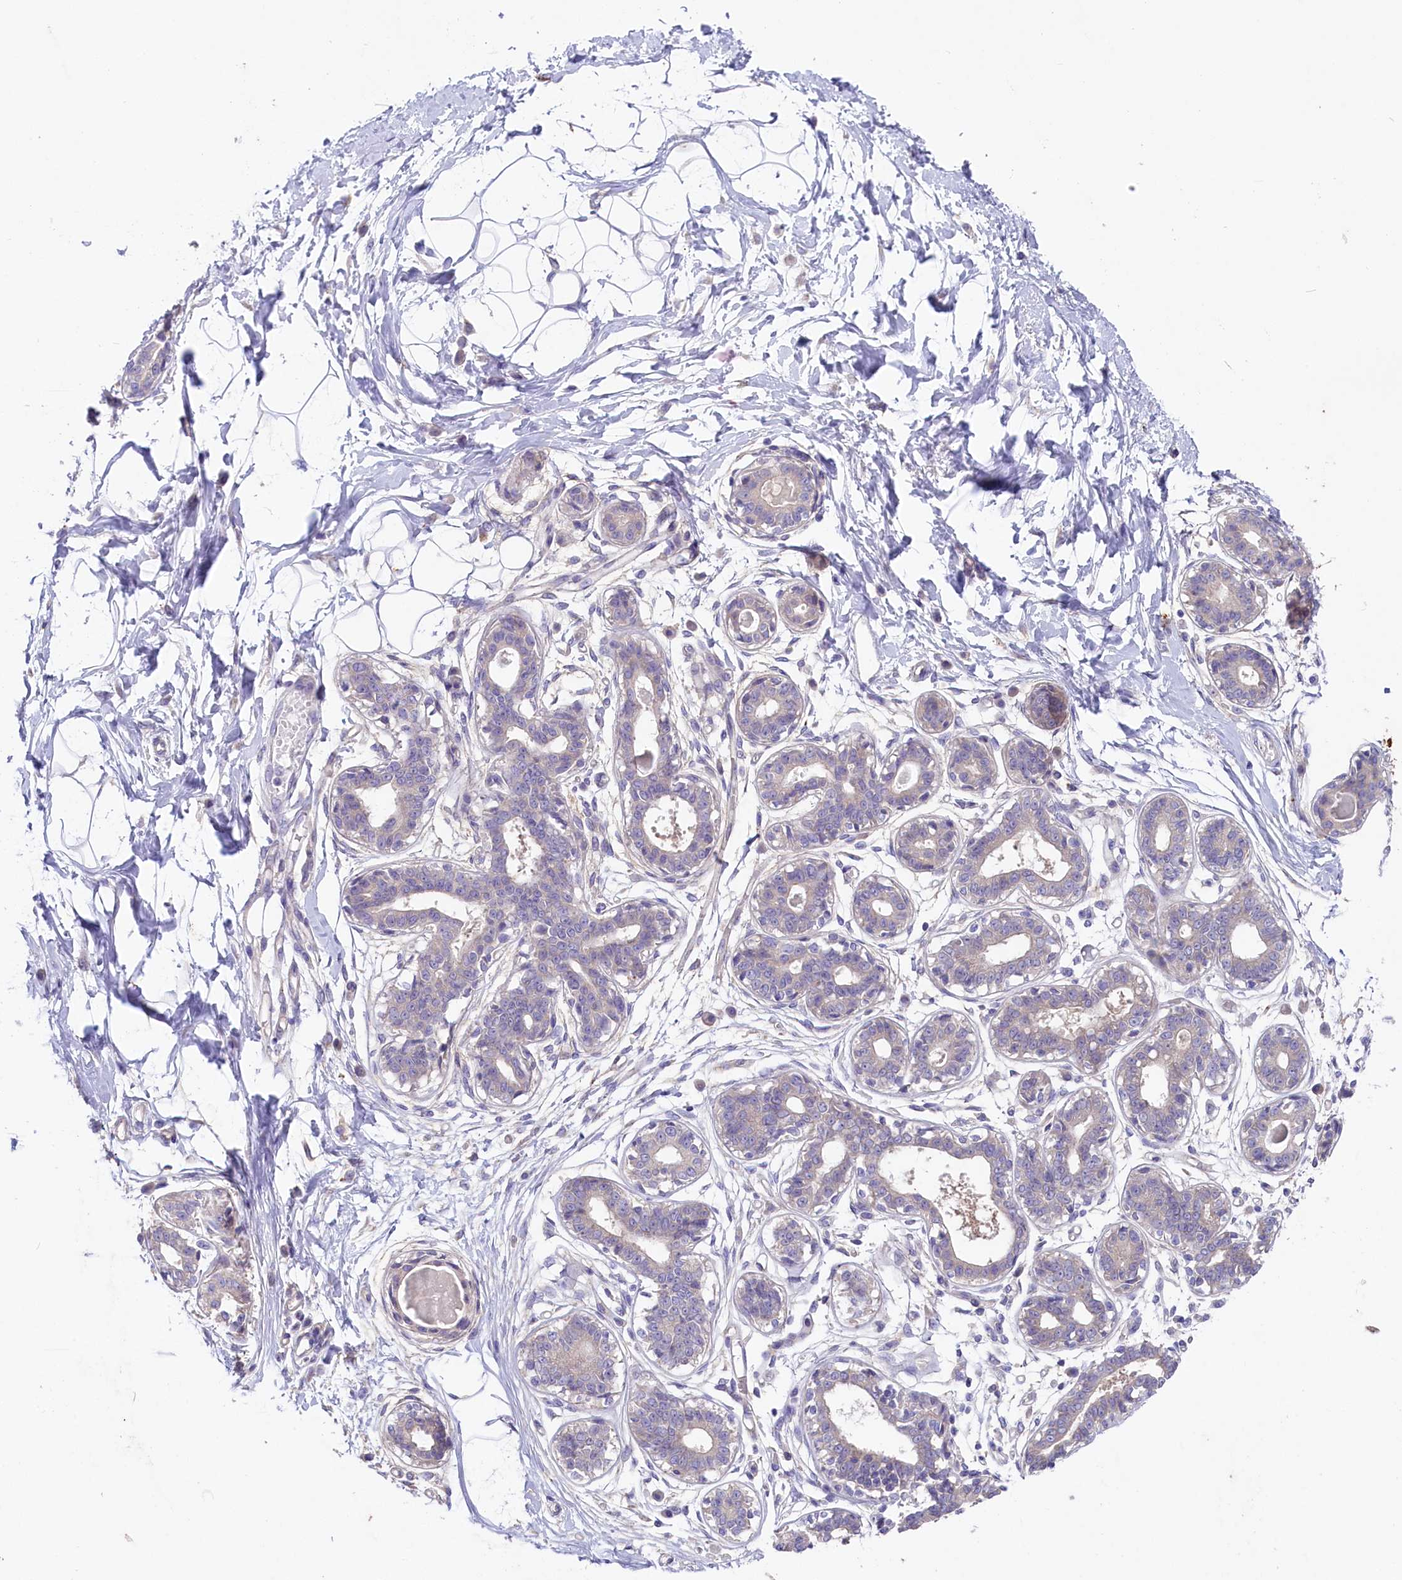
{"staining": {"intensity": "negative", "quantity": "none", "location": "none"}, "tissue": "breast", "cell_type": "Adipocytes", "image_type": "normal", "snomed": [{"axis": "morphology", "description": "Normal tissue, NOS"}, {"axis": "topography", "description": "Breast"}], "caption": "The micrograph exhibits no significant positivity in adipocytes of breast.", "gene": "CD99L2", "patient": {"sex": "female", "age": 45}}